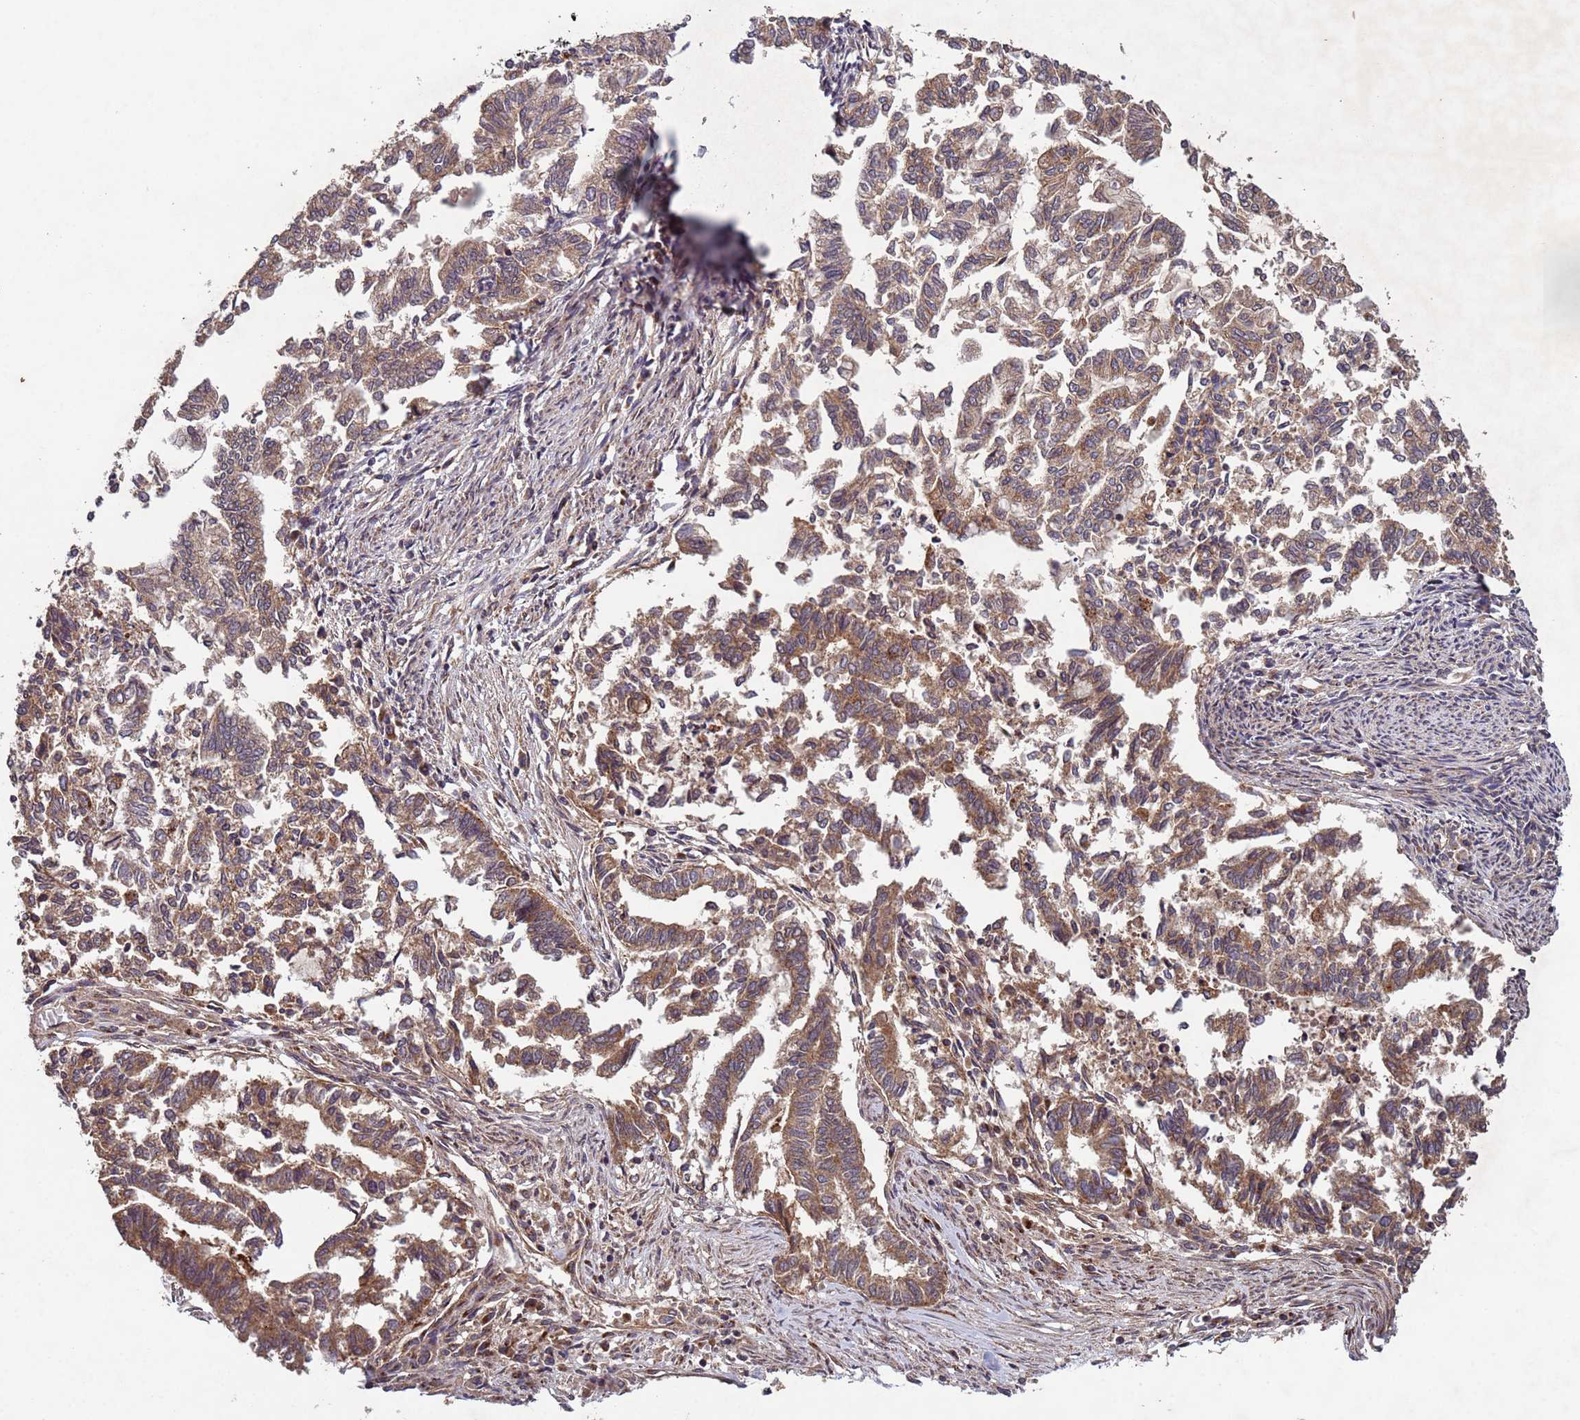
{"staining": {"intensity": "moderate", "quantity": ">75%", "location": "cytoplasmic/membranous"}, "tissue": "endometrial cancer", "cell_type": "Tumor cells", "image_type": "cancer", "snomed": [{"axis": "morphology", "description": "Adenocarcinoma, NOS"}, {"axis": "topography", "description": "Endometrium"}], "caption": "Tumor cells show medium levels of moderate cytoplasmic/membranous positivity in approximately >75% of cells in human endometrial cancer (adenocarcinoma).", "gene": "FASTKD1", "patient": {"sex": "female", "age": 79}}